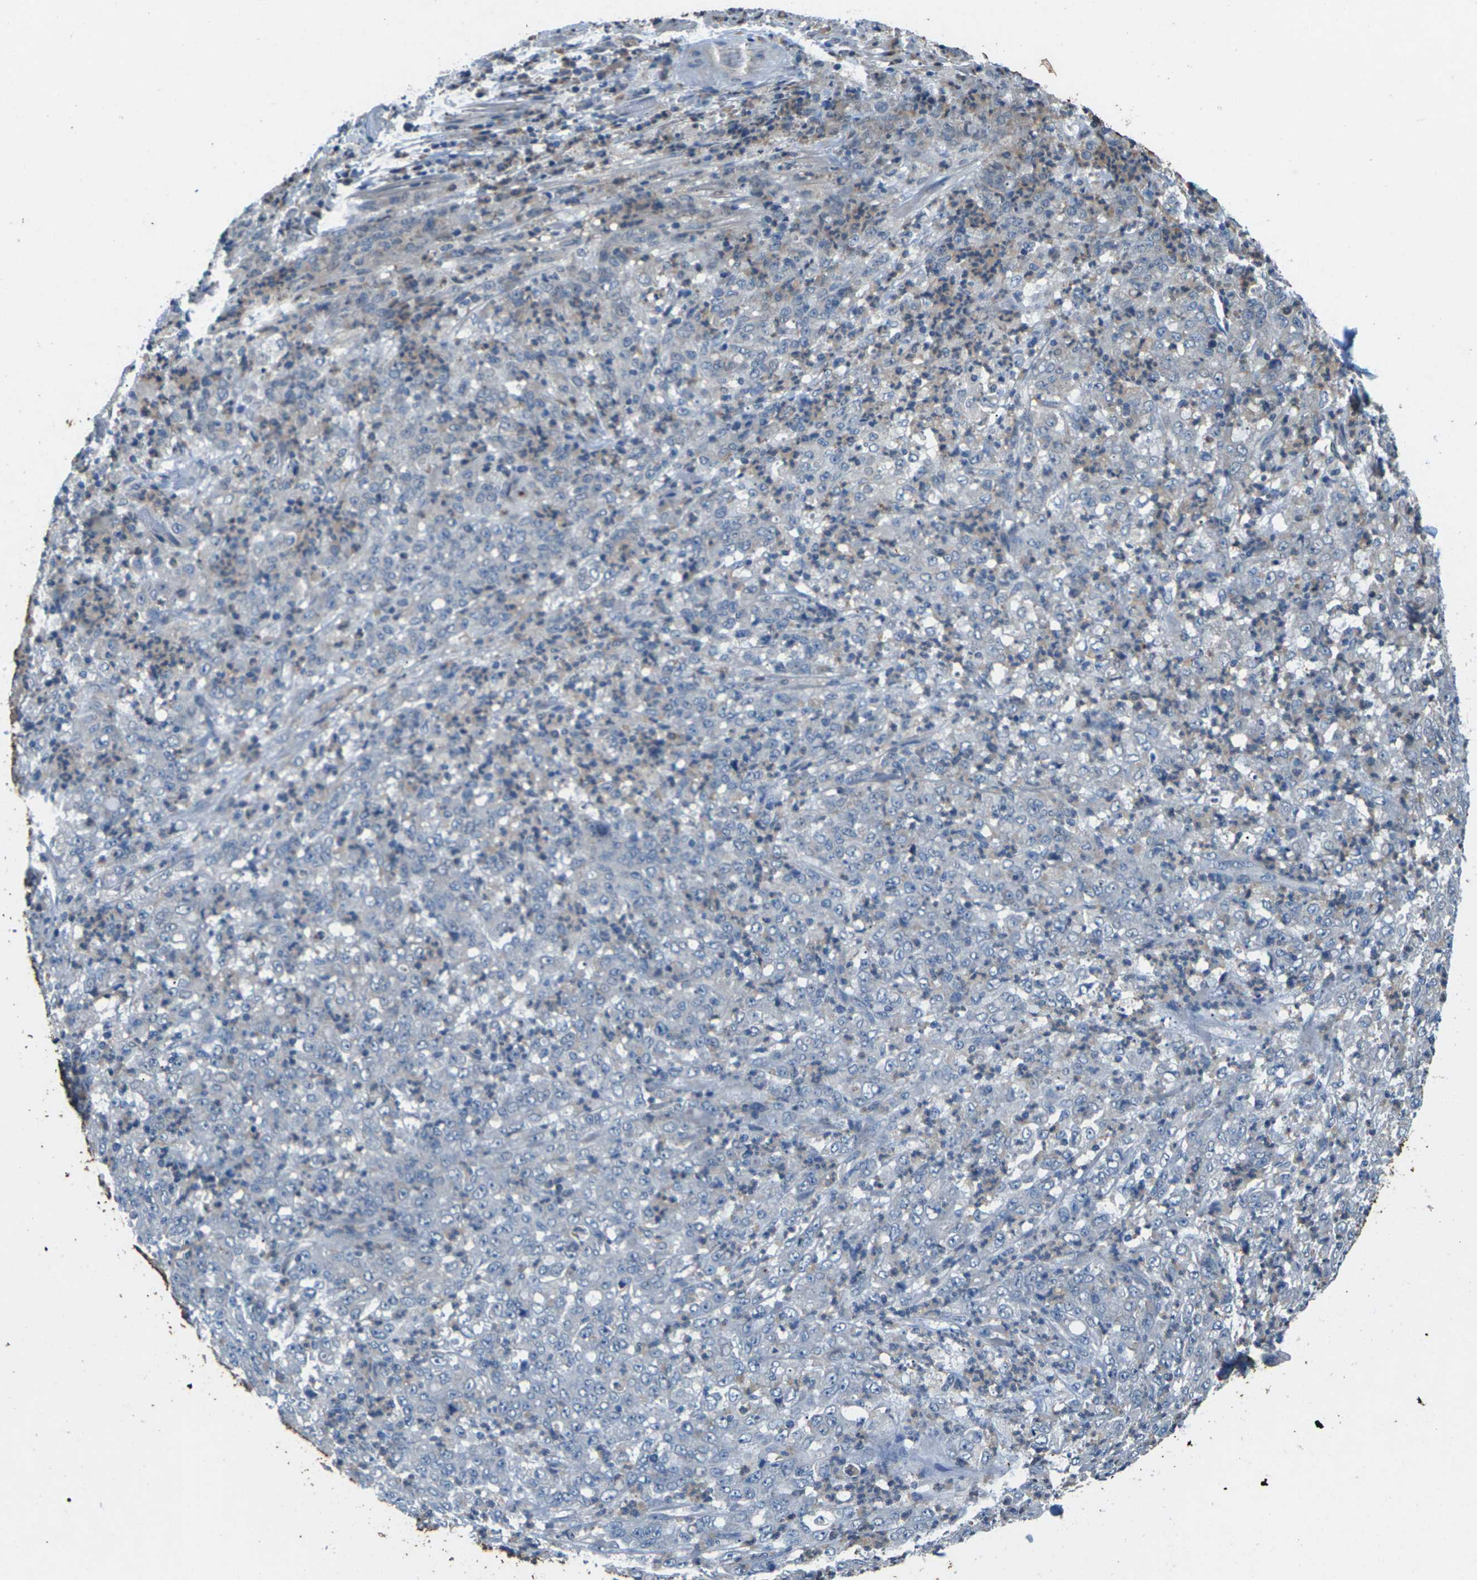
{"staining": {"intensity": "negative", "quantity": "none", "location": "none"}, "tissue": "stomach cancer", "cell_type": "Tumor cells", "image_type": "cancer", "snomed": [{"axis": "morphology", "description": "Adenocarcinoma, NOS"}, {"axis": "topography", "description": "Stomach, lower"}], "caption": "Immunohistochemistry histopathology image of neoplastic tissue: human stomach cancer stained with DAB (3,3'-diaminobenzidine) reveals no significant protein positivity in tumor cells.", "gene": "SIGLEC14", "patient": {"sex": "female", "age": 71}}